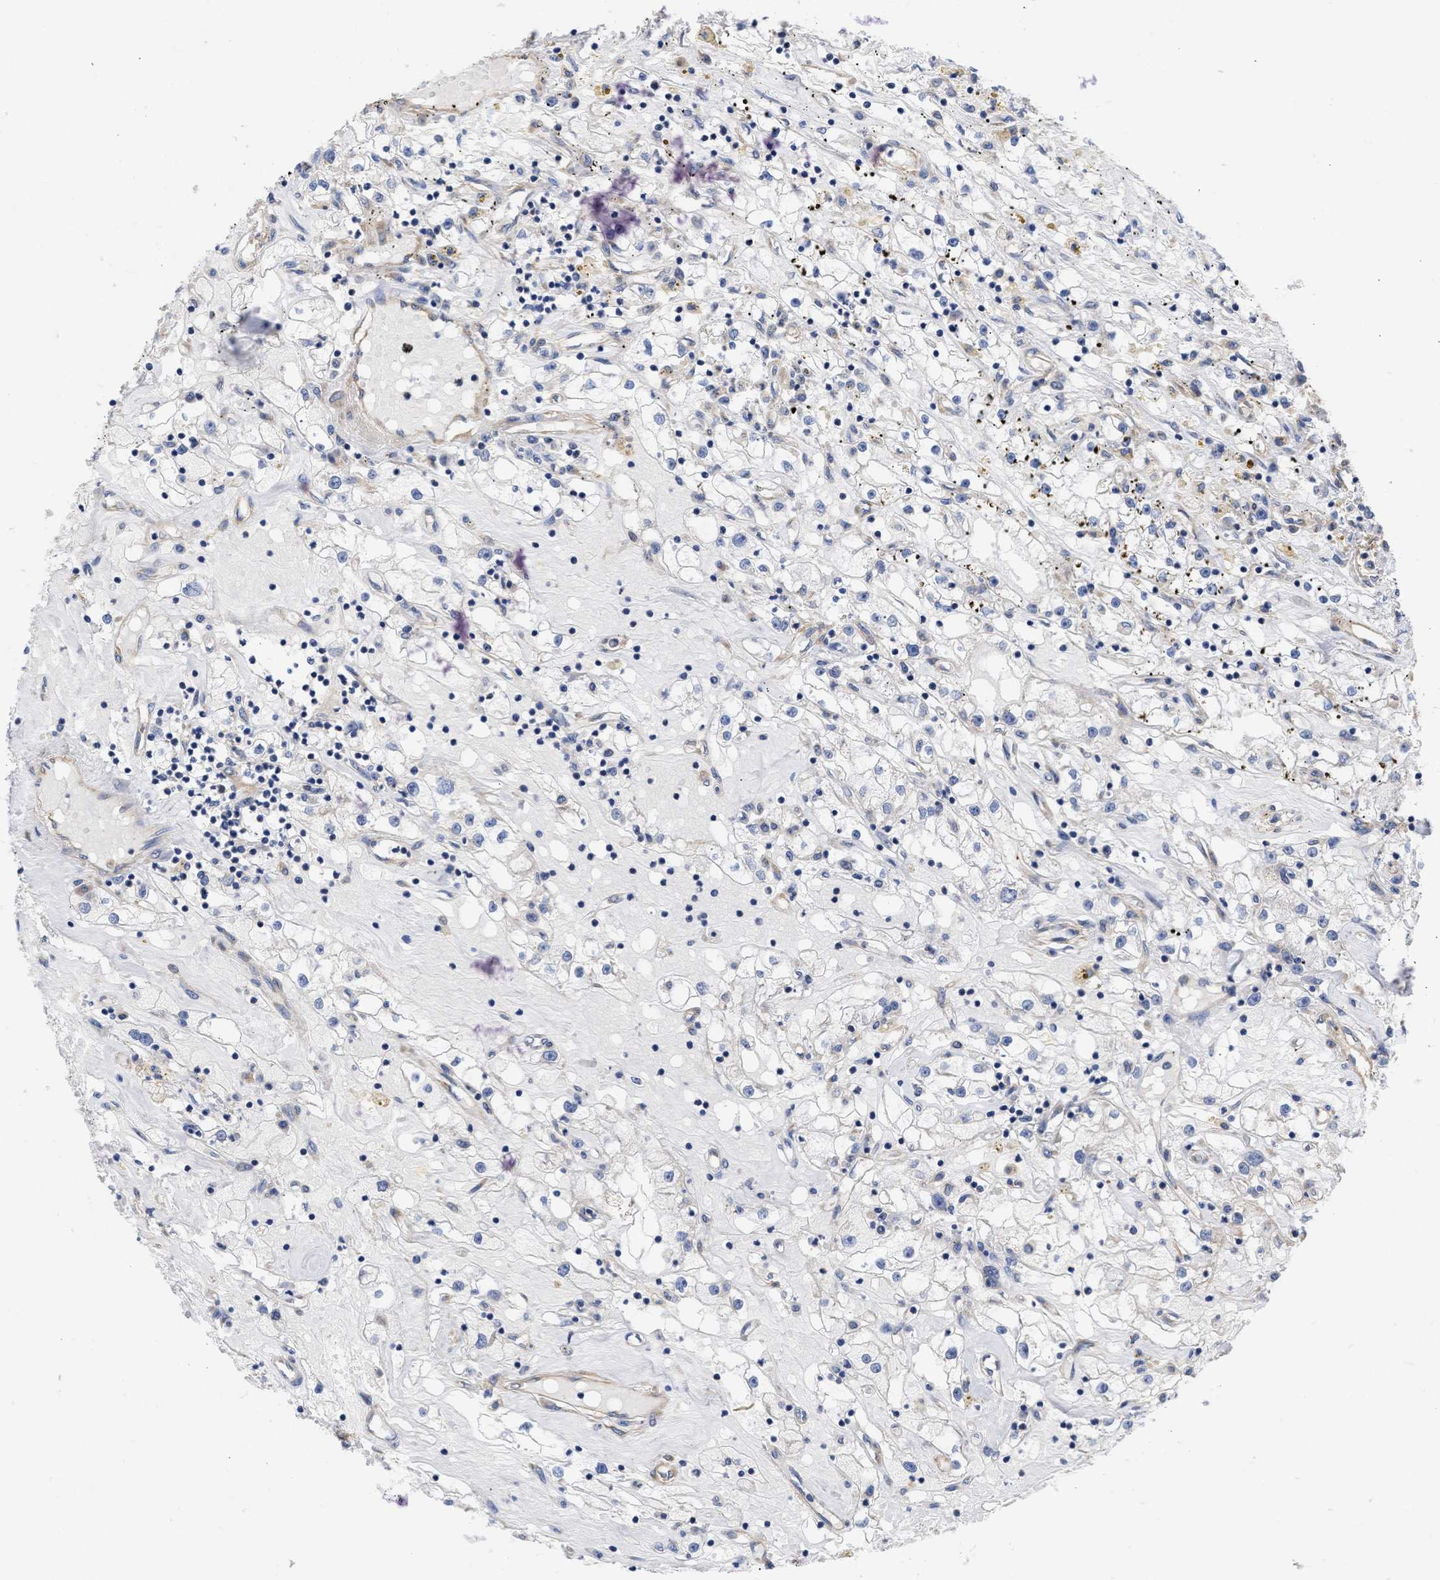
{"staining": {"intensity": "negative", "quantity": "none", "location": "none"}, "tissue": "renal cancer", "cell_type": "Tumor cells", "image_type": "cancer", "snomed": [{"axis": "morphology", "description": "Adenocarcinoma, NOS"}, {"axis": "topography", "description": "Kidney"}], "caption": "Photomicrograph shows no protein expression in tumor cells of renal adenocarcinoma tissue.", "gene": "MAP2K3", "patient": {"sex": "male", "age": 56}}